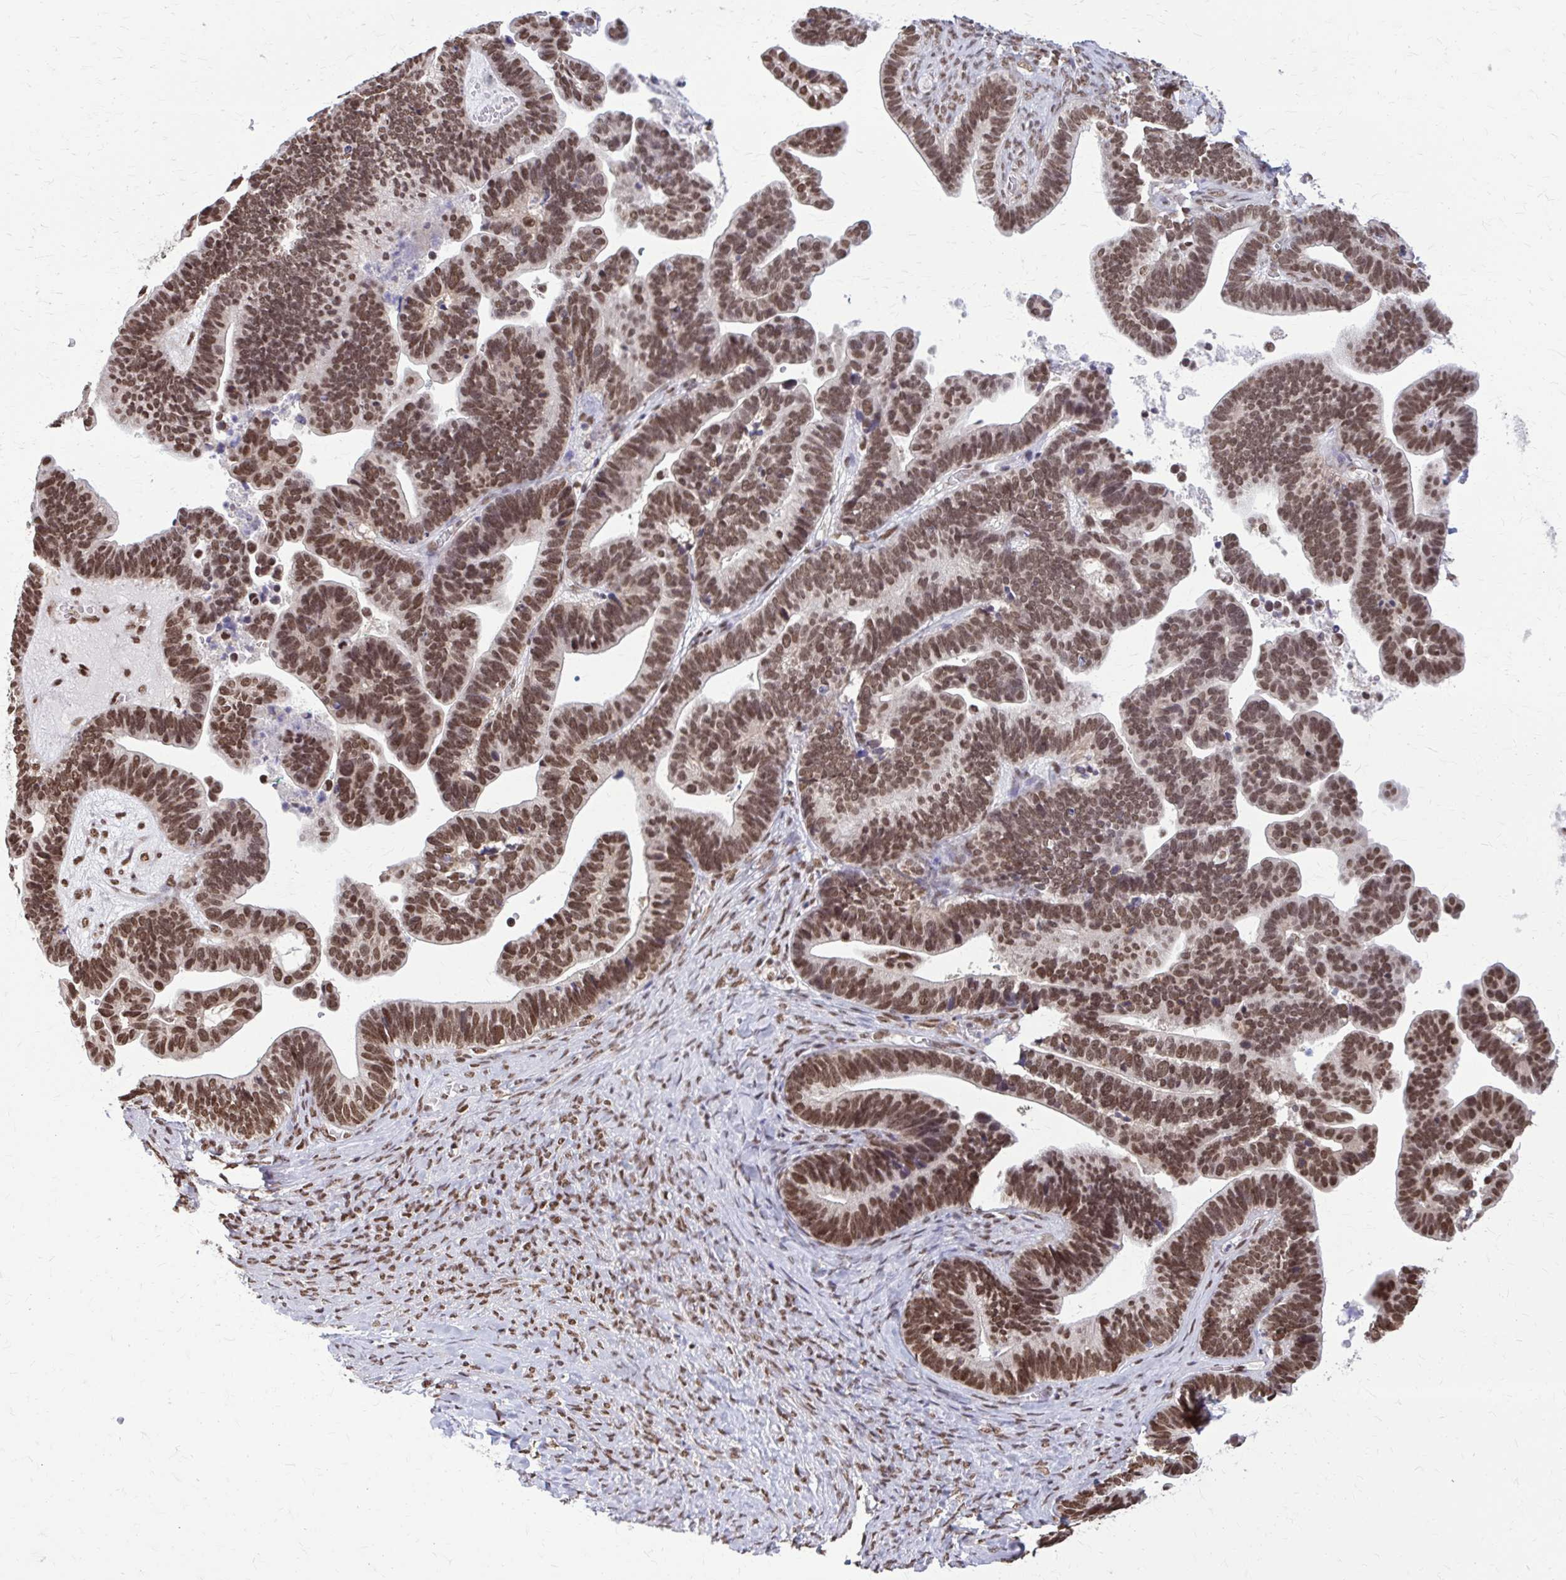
{"staining": {"intensity": "moderate", "quantity": ">75%", "location": "nuclear"}, "tissue": "ovarian cancer", "cell_type": "Tumor cells", "image_type": "cancer", "snomed": [{"axis": "morphology", "description": "Cystadenocarcinoma, serous, NOS"}, {"axis": "topography", "description": "Ovary"}], "caption": "Protein staining demonstrates moderate nuclear staining in about >75% of tumor cells in ovarian cancer (serous cystadenocarcinoma). The staining is performed using DAB brown chromogen to label protein expression. The nuclei are counter-stained blue using hematoxylin.", "gene": "TTF1", "patient": {"sex": "female", "age": 56}}